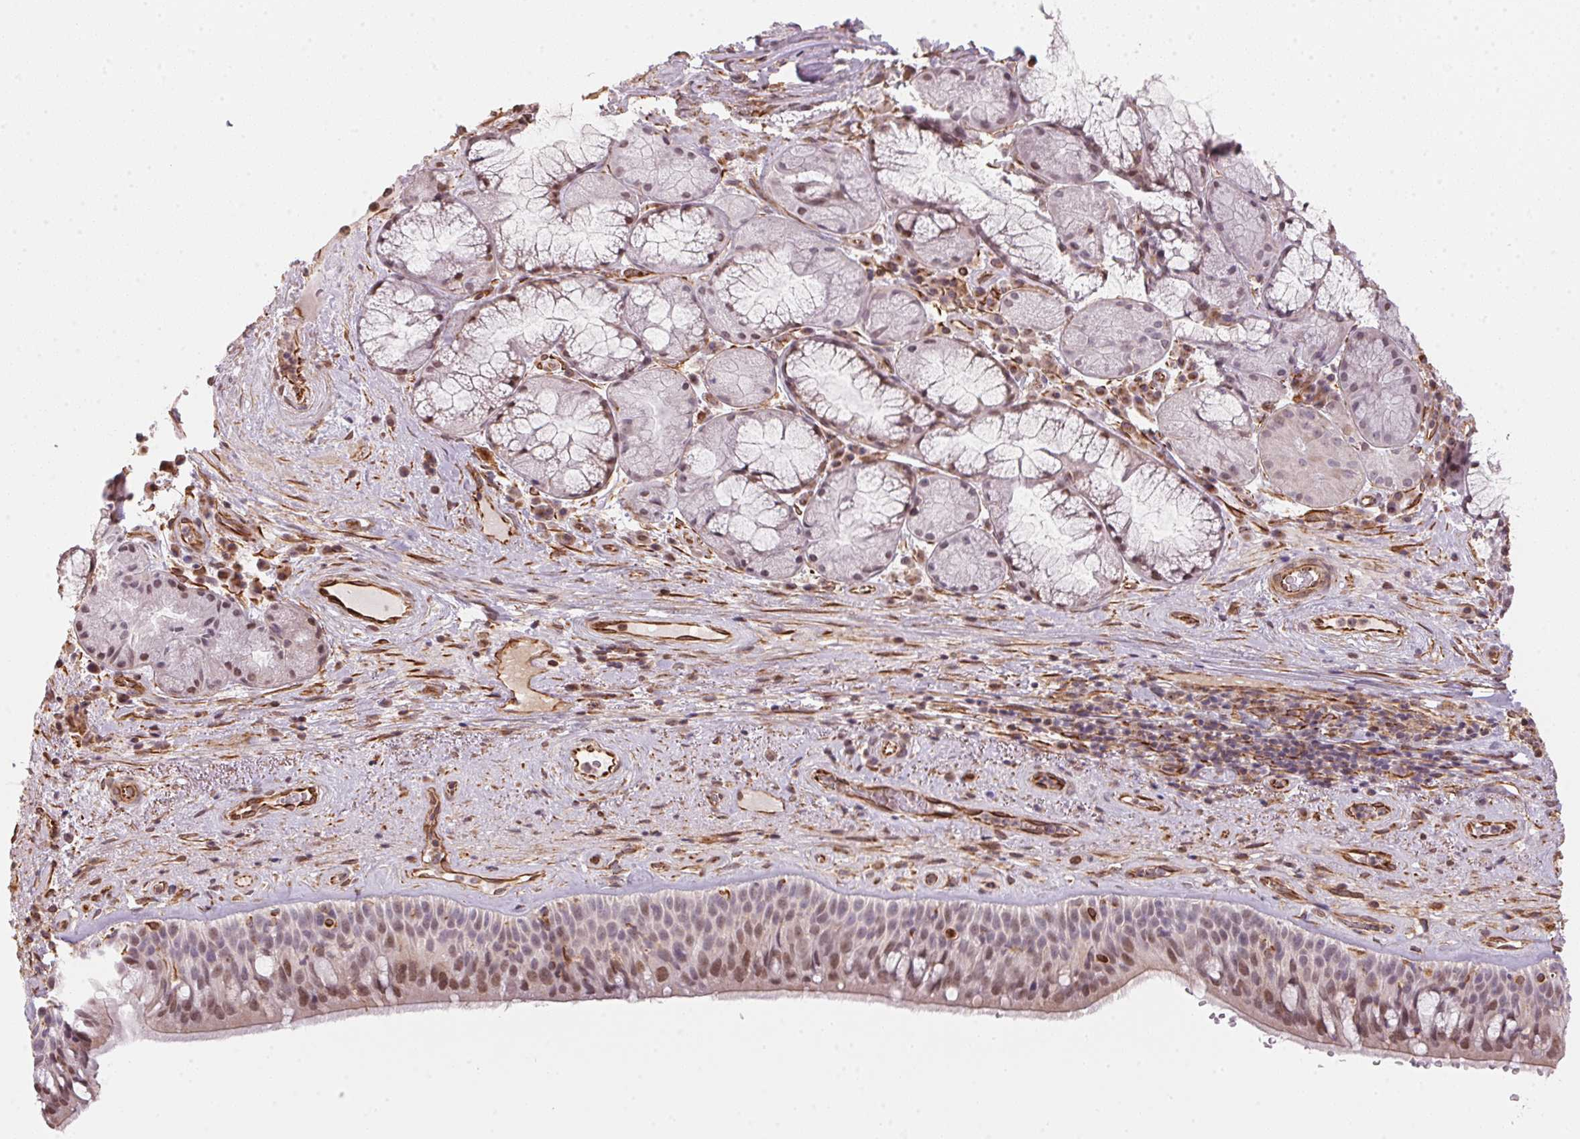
{"staining": {"intensity": "moderate", "quantity": "<25%", "location": "nuclear"}, "tissue": "bronchus", "cell_type": "Respiratory epithelial cells", "image_type": "normal", "snomed": [{"axis": "morphology", "description": "Normal tissue, NOS"}, {"axis": "topography", "description": "Bronchus"}], "caption": "Immunohistochemistry (IHC) of normal human bronchus shows low levels of moderate nuclear staining in approximately <25% of respiratory epithelial cells. The staining was performed using DAB (3,3'-diaminobenzidine) to visualize the protein expression in brown, while the nuclei were stained in blue with hematoxylin (Magnification: 20x).", "gene": "FOXR2", "patient": {"sex": "male", "age": 48}}